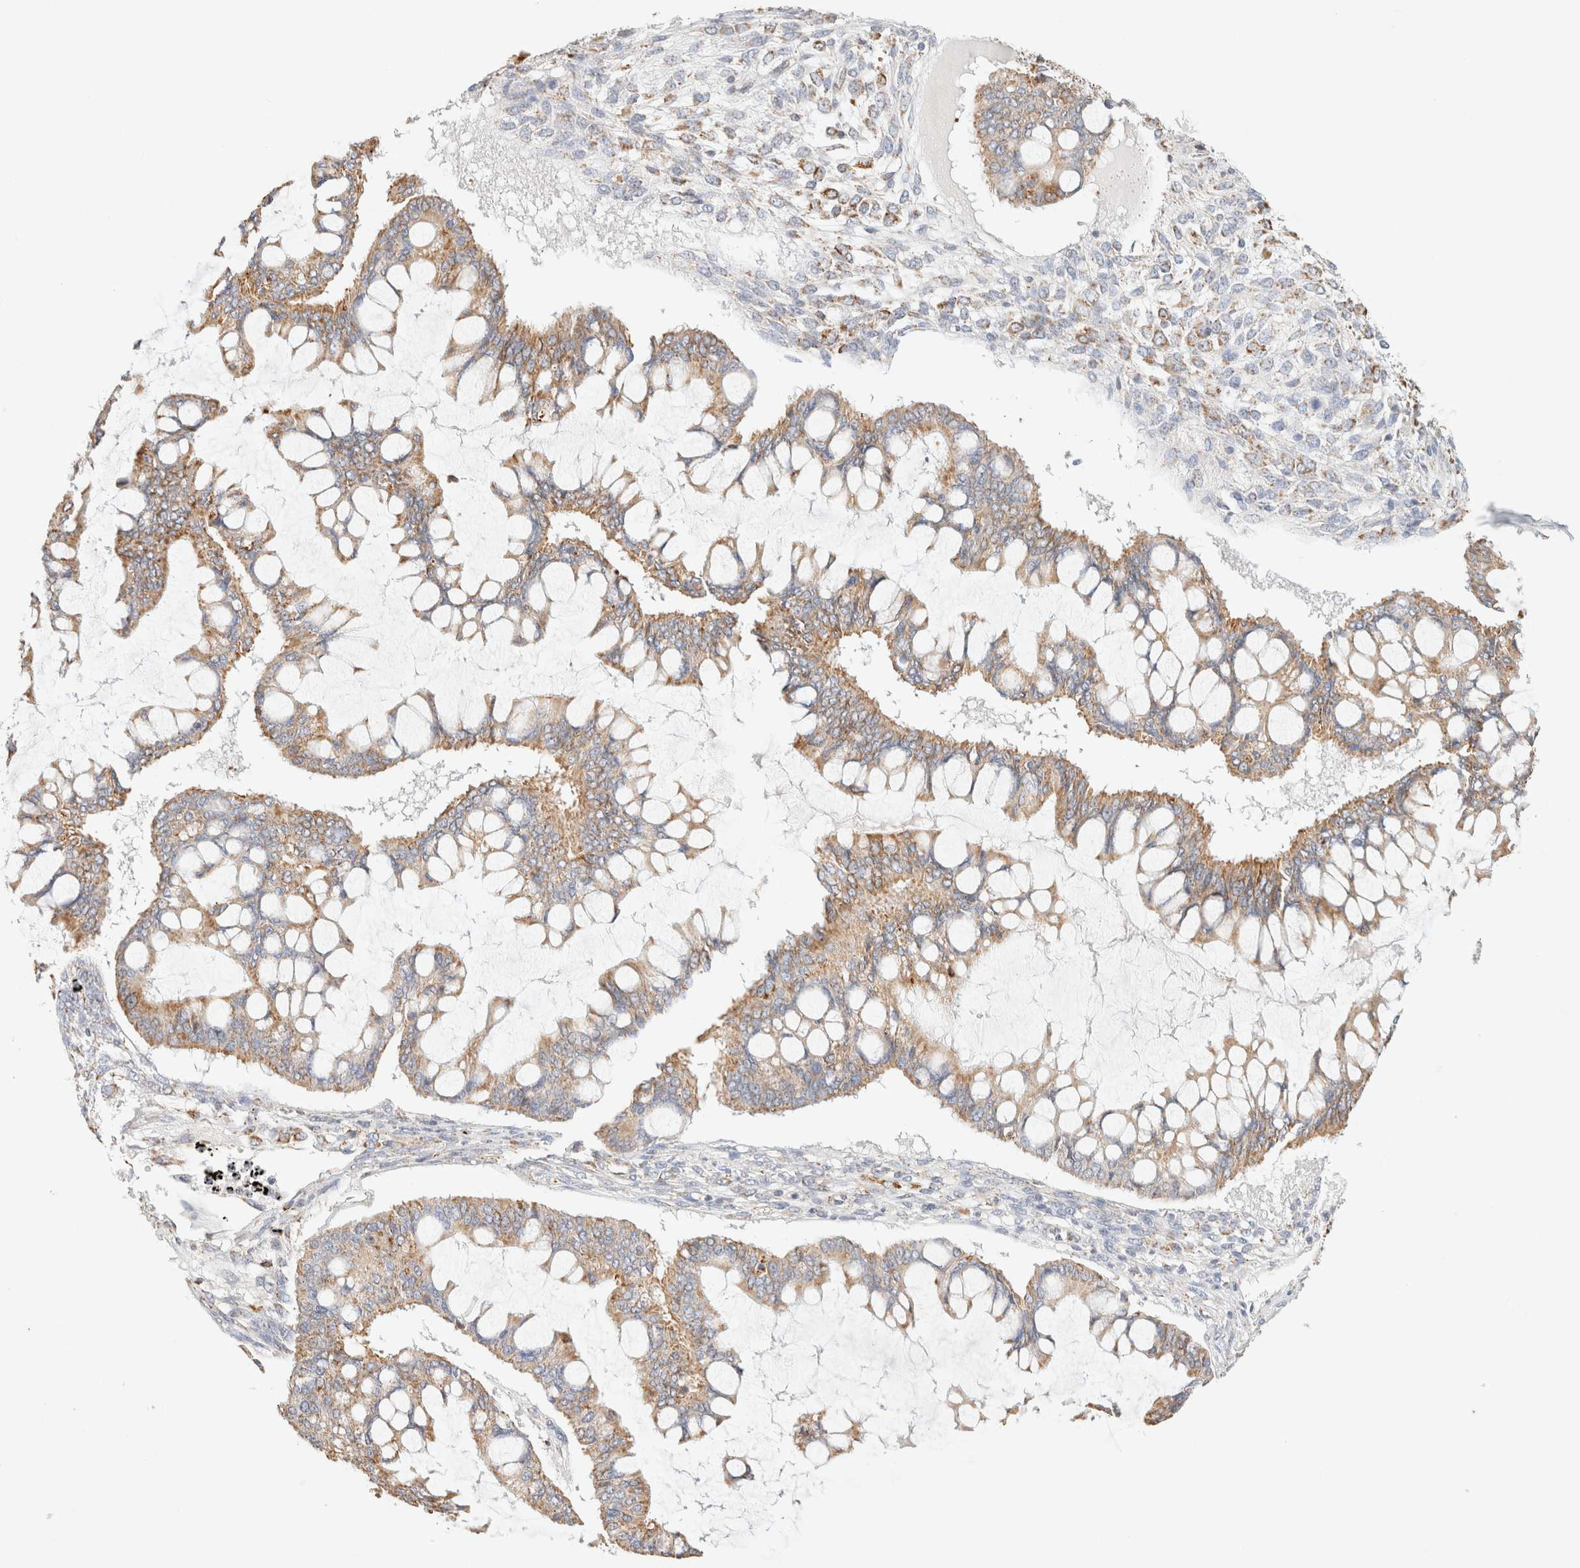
{"staining": {"intensity": "moderate", "quantity": ">75%", "location": "cytoplasmic/membranous"}, "tissue": "ovarian cancer", "cell_type": "Tumor cells", "image_type": "cancer", "snomed": [{"axis": "morphology", "description": "Cystadenocarcinoma, mucinous, NOS"}, {"axis": "topography", "description": "Ovary"}], "caption": "The immunohistochemical stain highlights moderate cytoplasmic/membranous staining in tumor cells of ovarian cancer (mucinous cystadenocarcinoma) tissue. The staining was performed using DAB (3,3'-diaminobenzidine), with brown indicating positive protein expression. Nuclei are stained blue with hematoxylin.", "gene": "PHB2", "patient": {"sex": "female", "age": 73}}